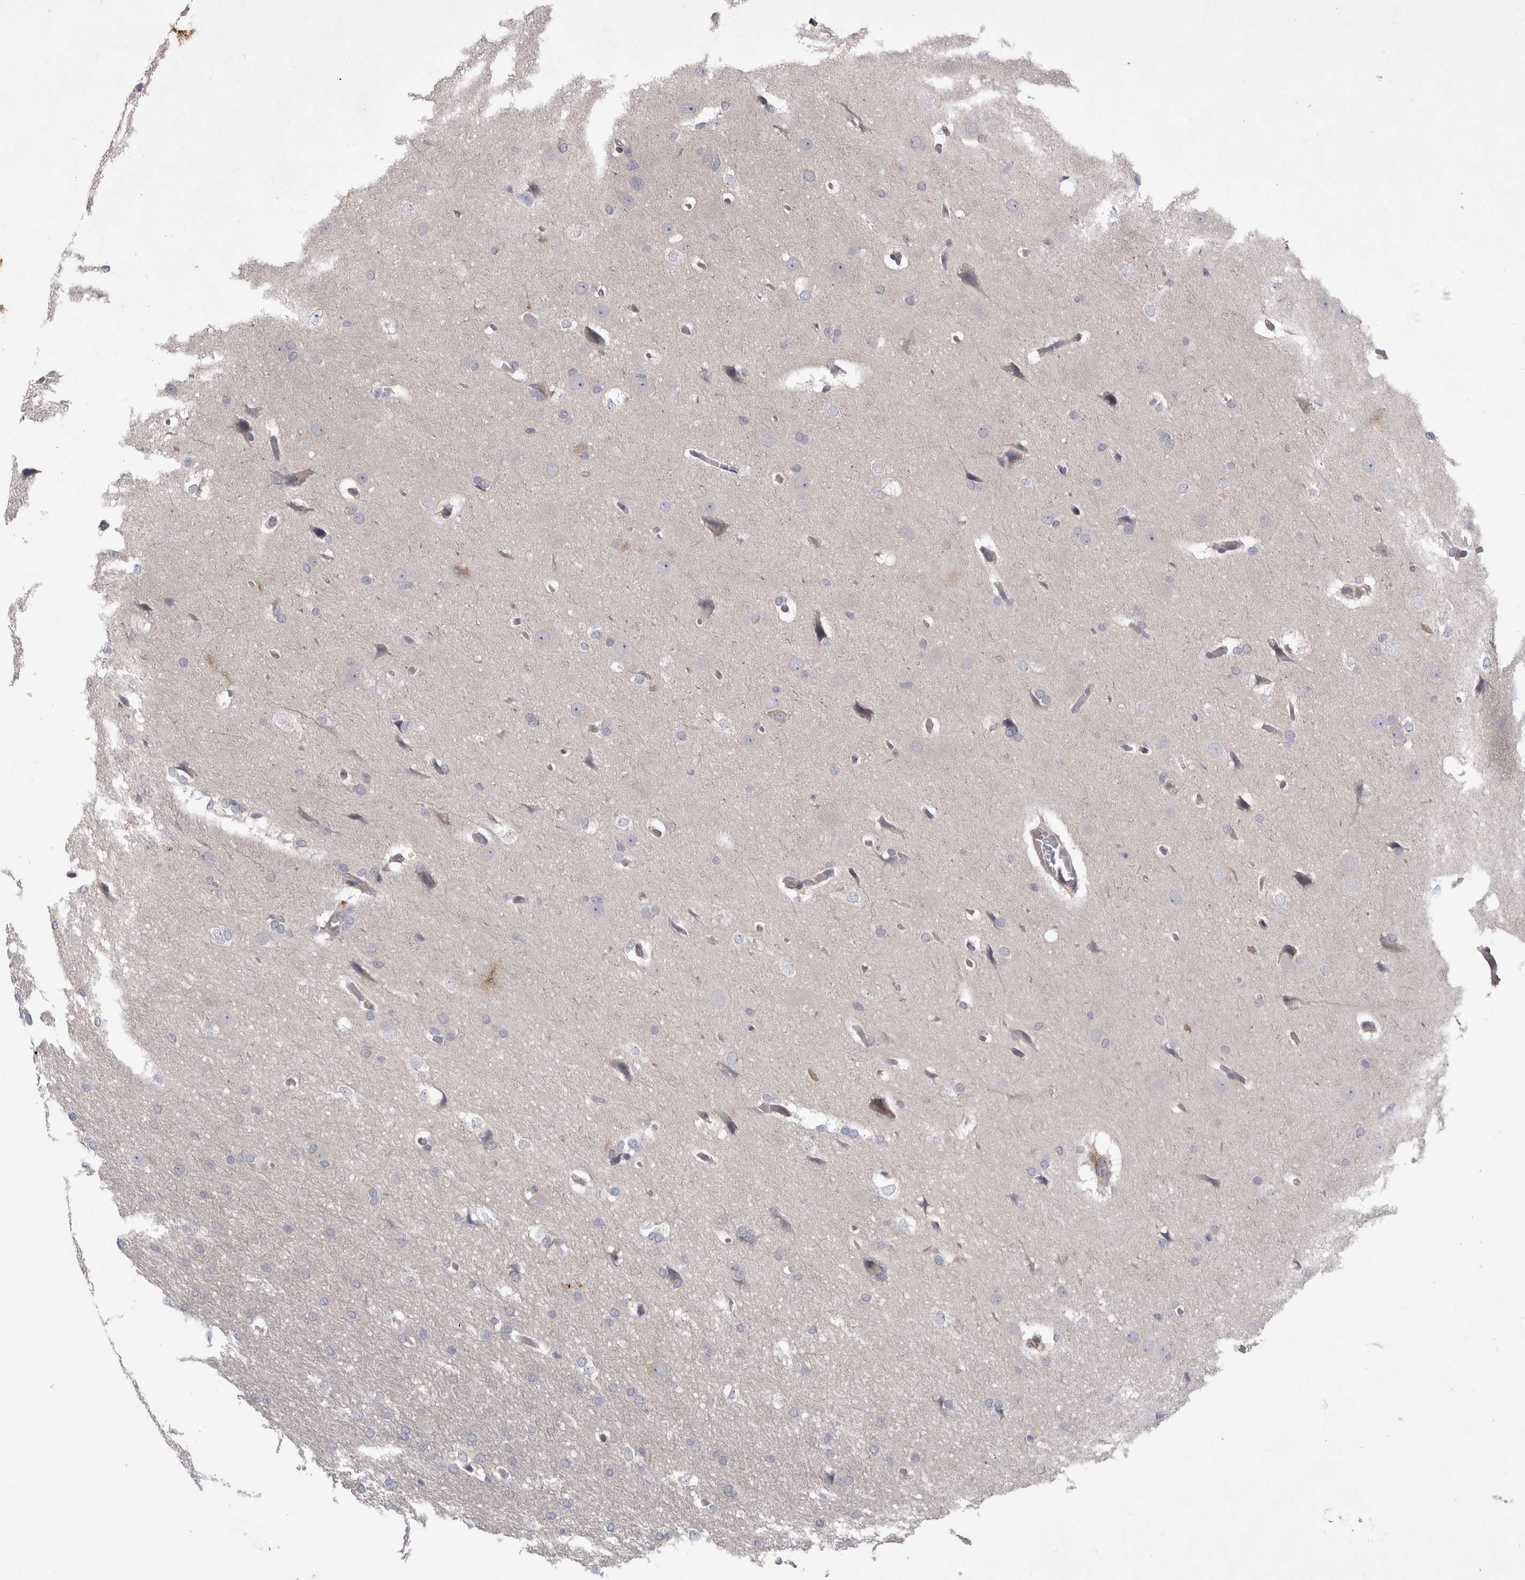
{"staining": {"intensity": "negative", "quantity": "none", "location": "none"}, "tissue": "glioma", "cell_type": "Tumor cells", "image_type": "cancer", "snomed": [{"axis": "morphology", "description": "Glioma, malignant, Low grade"}, {"axis": "topography", "description": "Brain"}], "caption": "Tumor cells are negative for protein expression in human malignant glioma (low-grade).", "gene": "CTBS", "patient": {"sex": "female", "age": 37}}